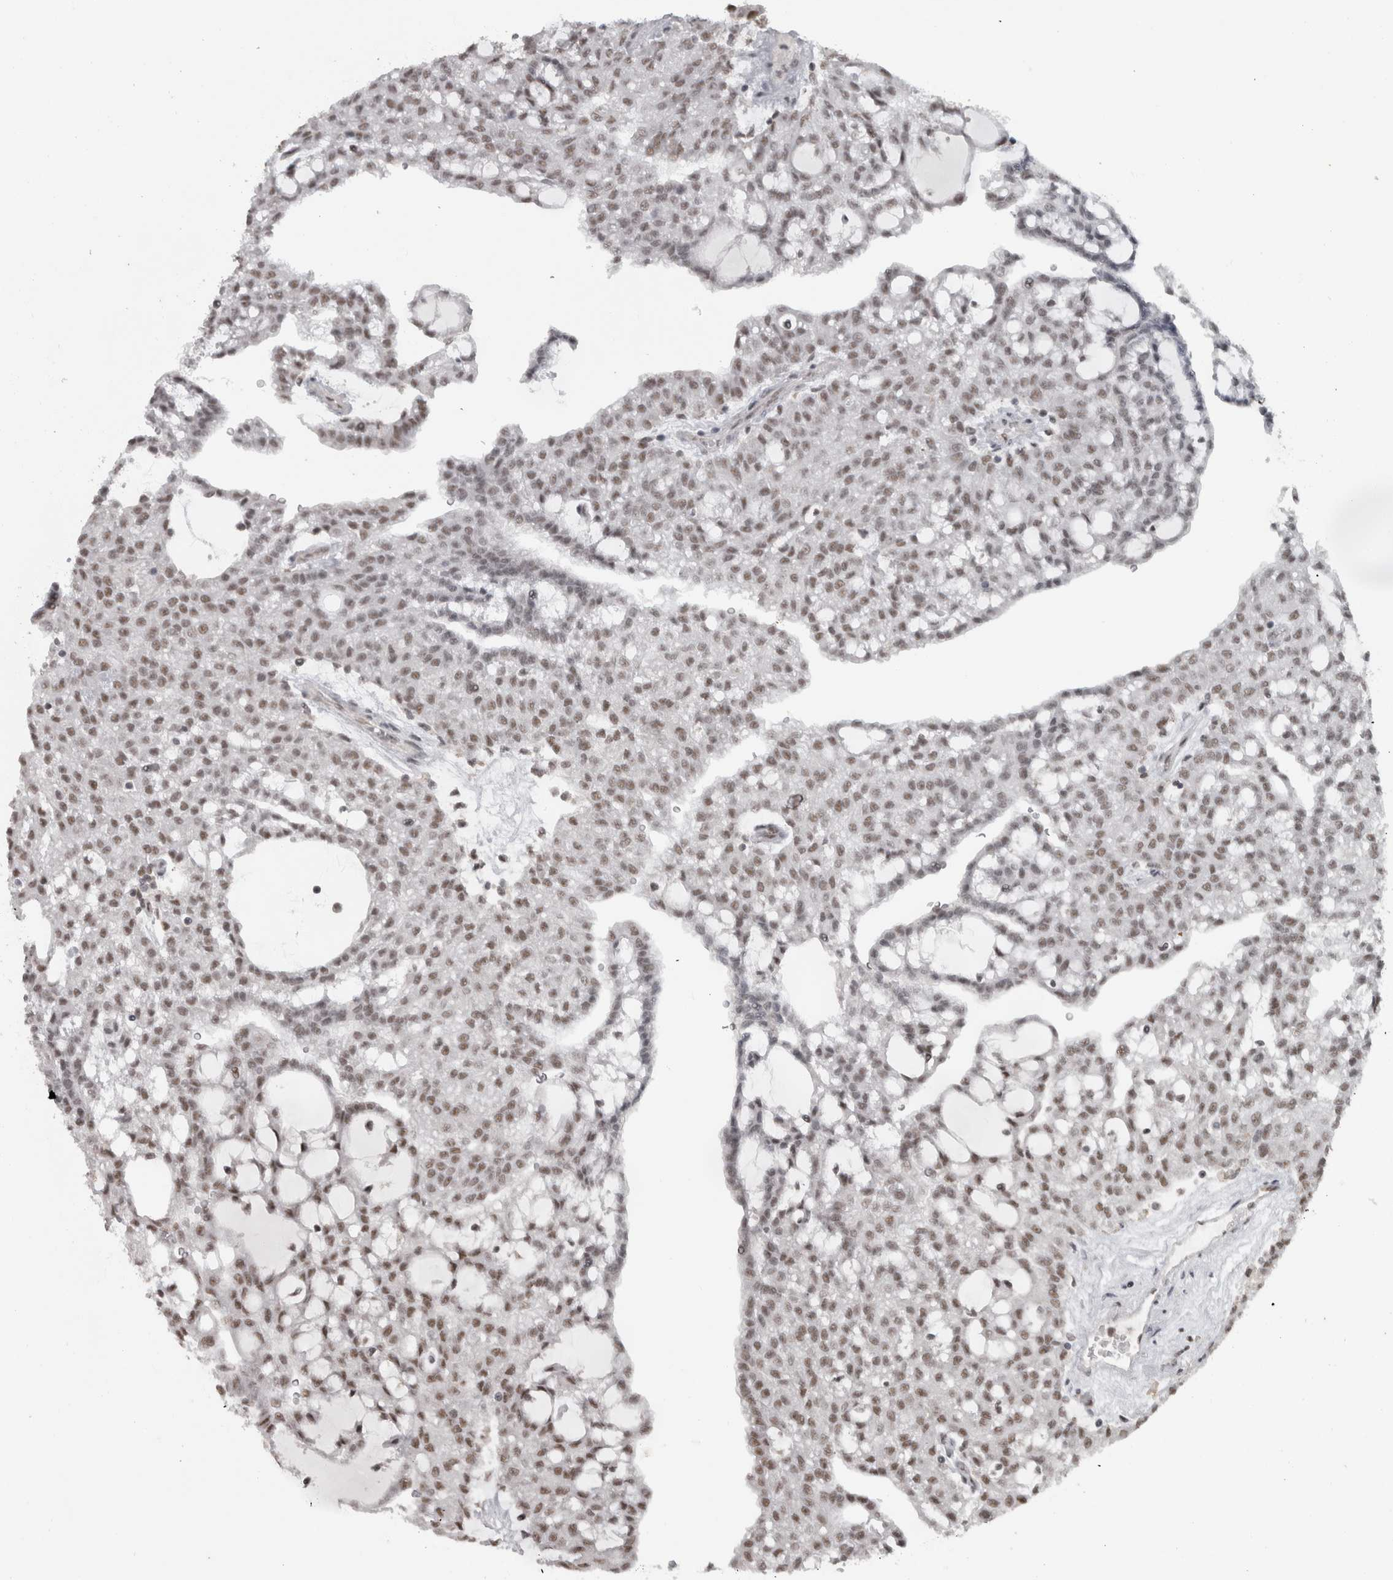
{"staining": {"intensity": "weak", "quantity": ">75%", "location": "nuclear"}, "tissue": "renal cancer", "cell_type": "Tumor cells", "image_type": "cancer", "snomed": [{"axis": "morphology", "description": "Adenocarcinoma, NOS"}, {"axis": "topography", "description": "Kidney"}], "caption": "Tumor cells show low levels of weak nuclear positivity in about >75% of cells in renal cancer.", "gene": "MICU3", "patient": {"sex": "male", "age": 63}}